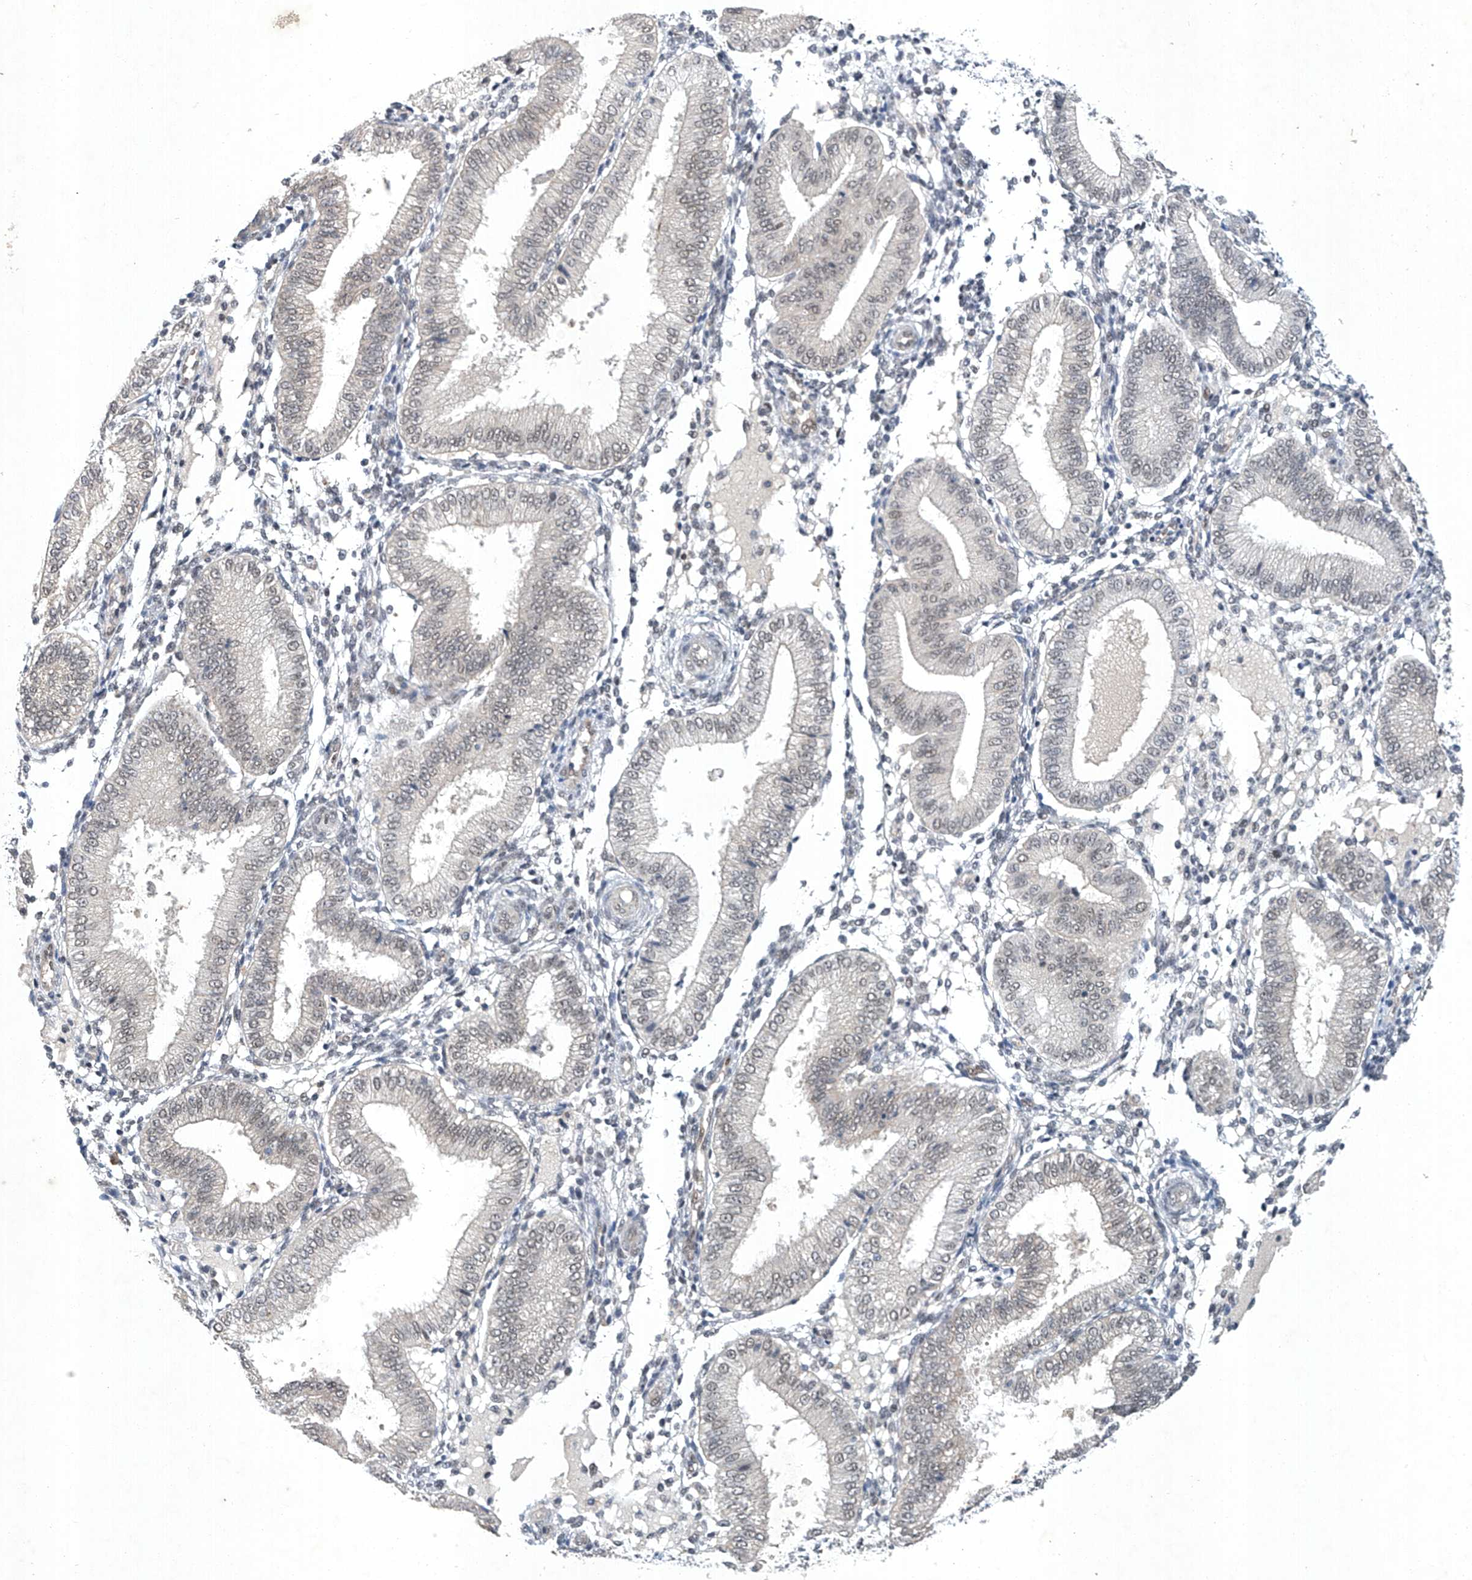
{"staining": {"intensity": "negative", "quantity": "none", "location": "none"}, "tissue": "endometrium", "cell_type": "Cells in endometrial stroma", "image_type": "normal", "snomed": [{"axis": "morphology", "description": "Normal tissue, NOS"}, {"axis": "topography", "description": "Endometrium"}], "caption": "This is an immunohistochemistry (IHC) image of normal human endometrium. There is no staining in cells in endometrial stroma.", "gene": "TAF8", "patient": {"sex": "female", "age": 39}}